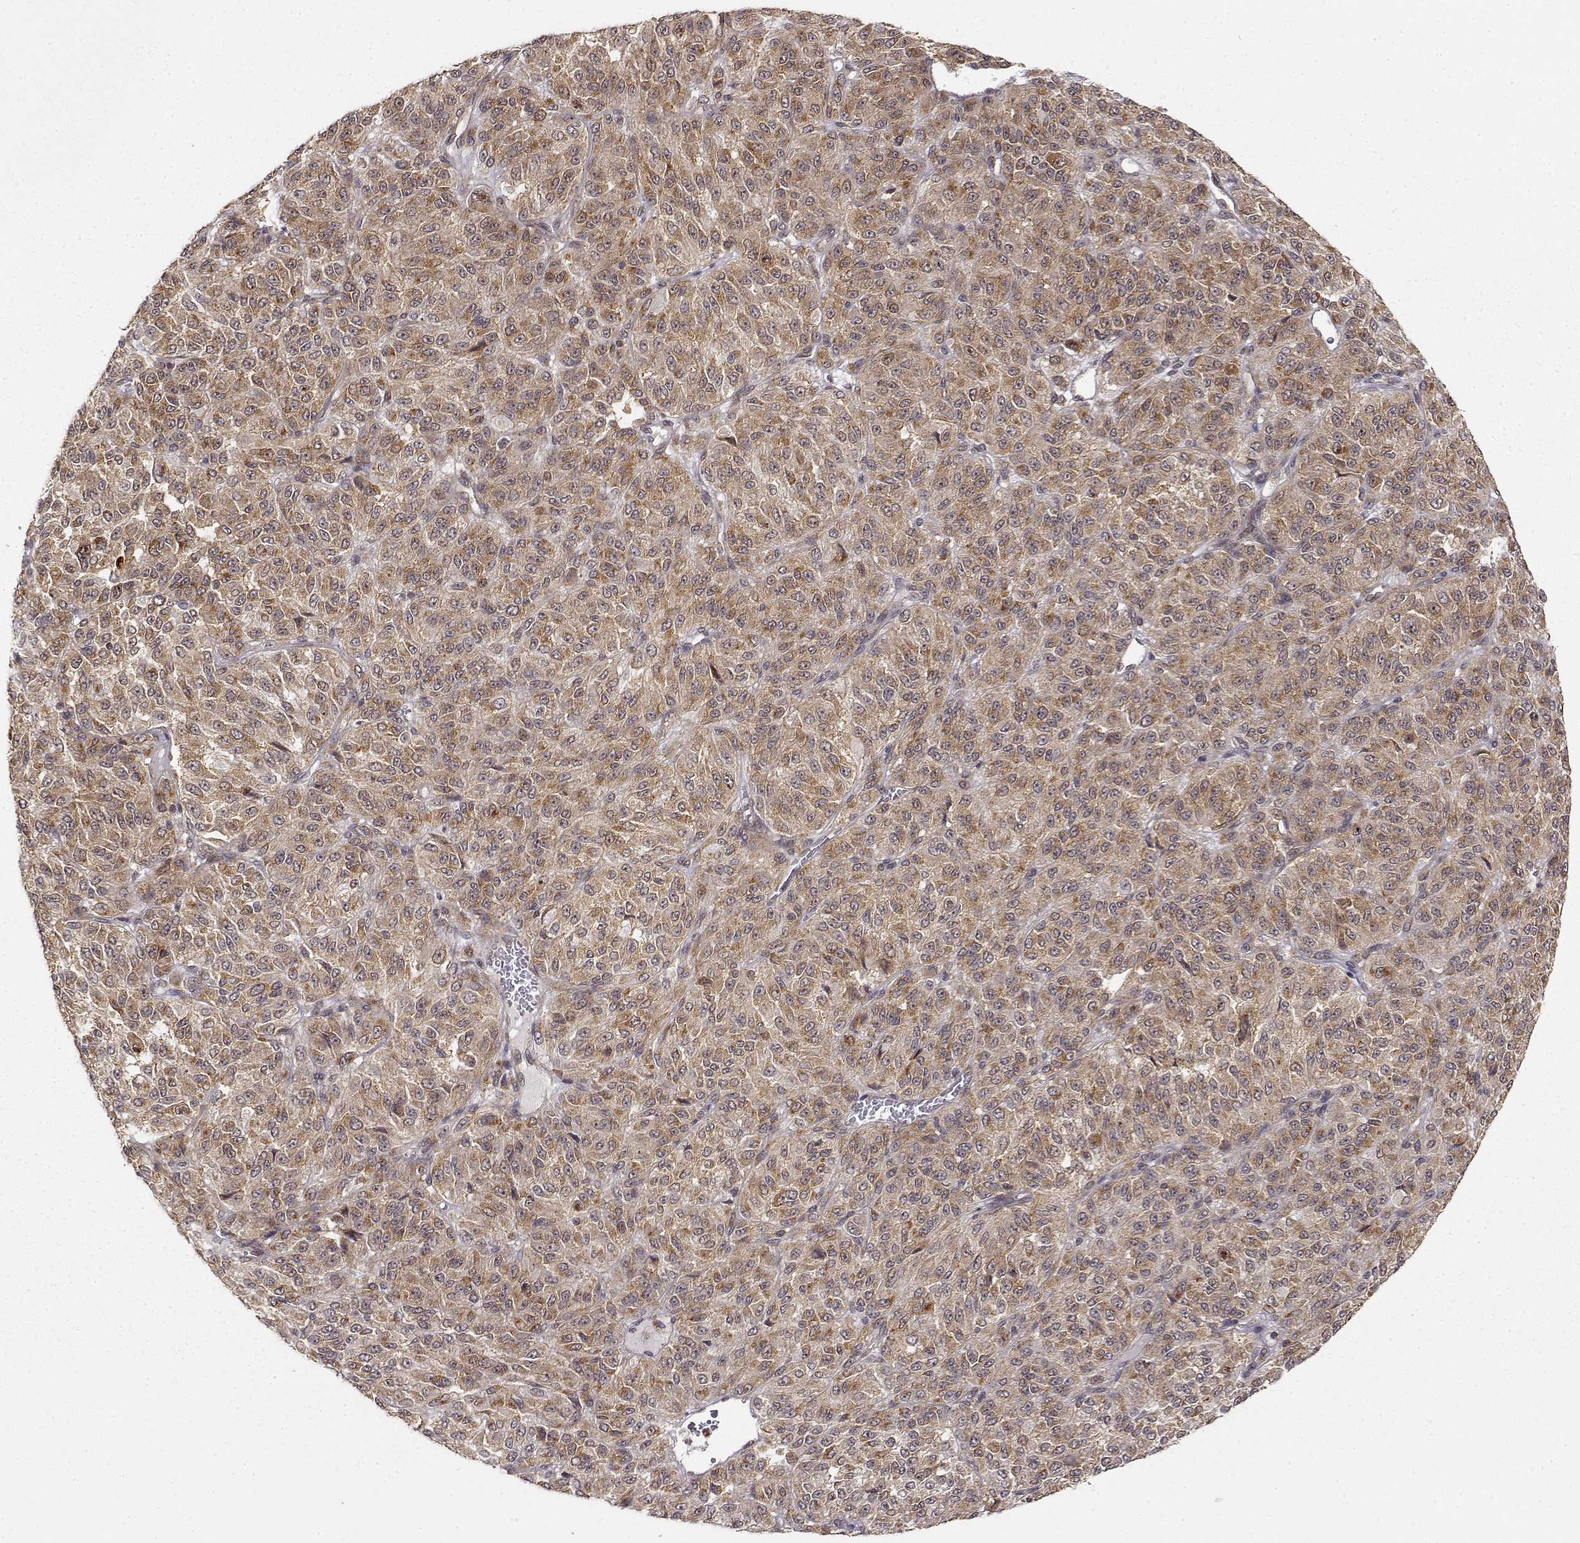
{"staining": {"intensity": "moderate", "quantity": ">75%", "location": "cytoplasmic/membranous"}, "tissue": "melanoma", "cell_type": "Tumor cells", "image_type": "cancer", "snomed": [{"axis": "morphology", "description": "Malignant melanoma, Metastatic site"}, {"axis": "topography", "description": "Brain"}], "caption": "Protein staining displays moderate cytoplasmic/membranous staining in about >75% of tumor cells in melanoma. Using DAB (3,3'-diaminobenzidine) (brown) and hematoxylin (blue) stains, captured at high magnification using brightfield microscopy.", "gene": "RNF13", "patient": {"sex": "female", "age": 56}}